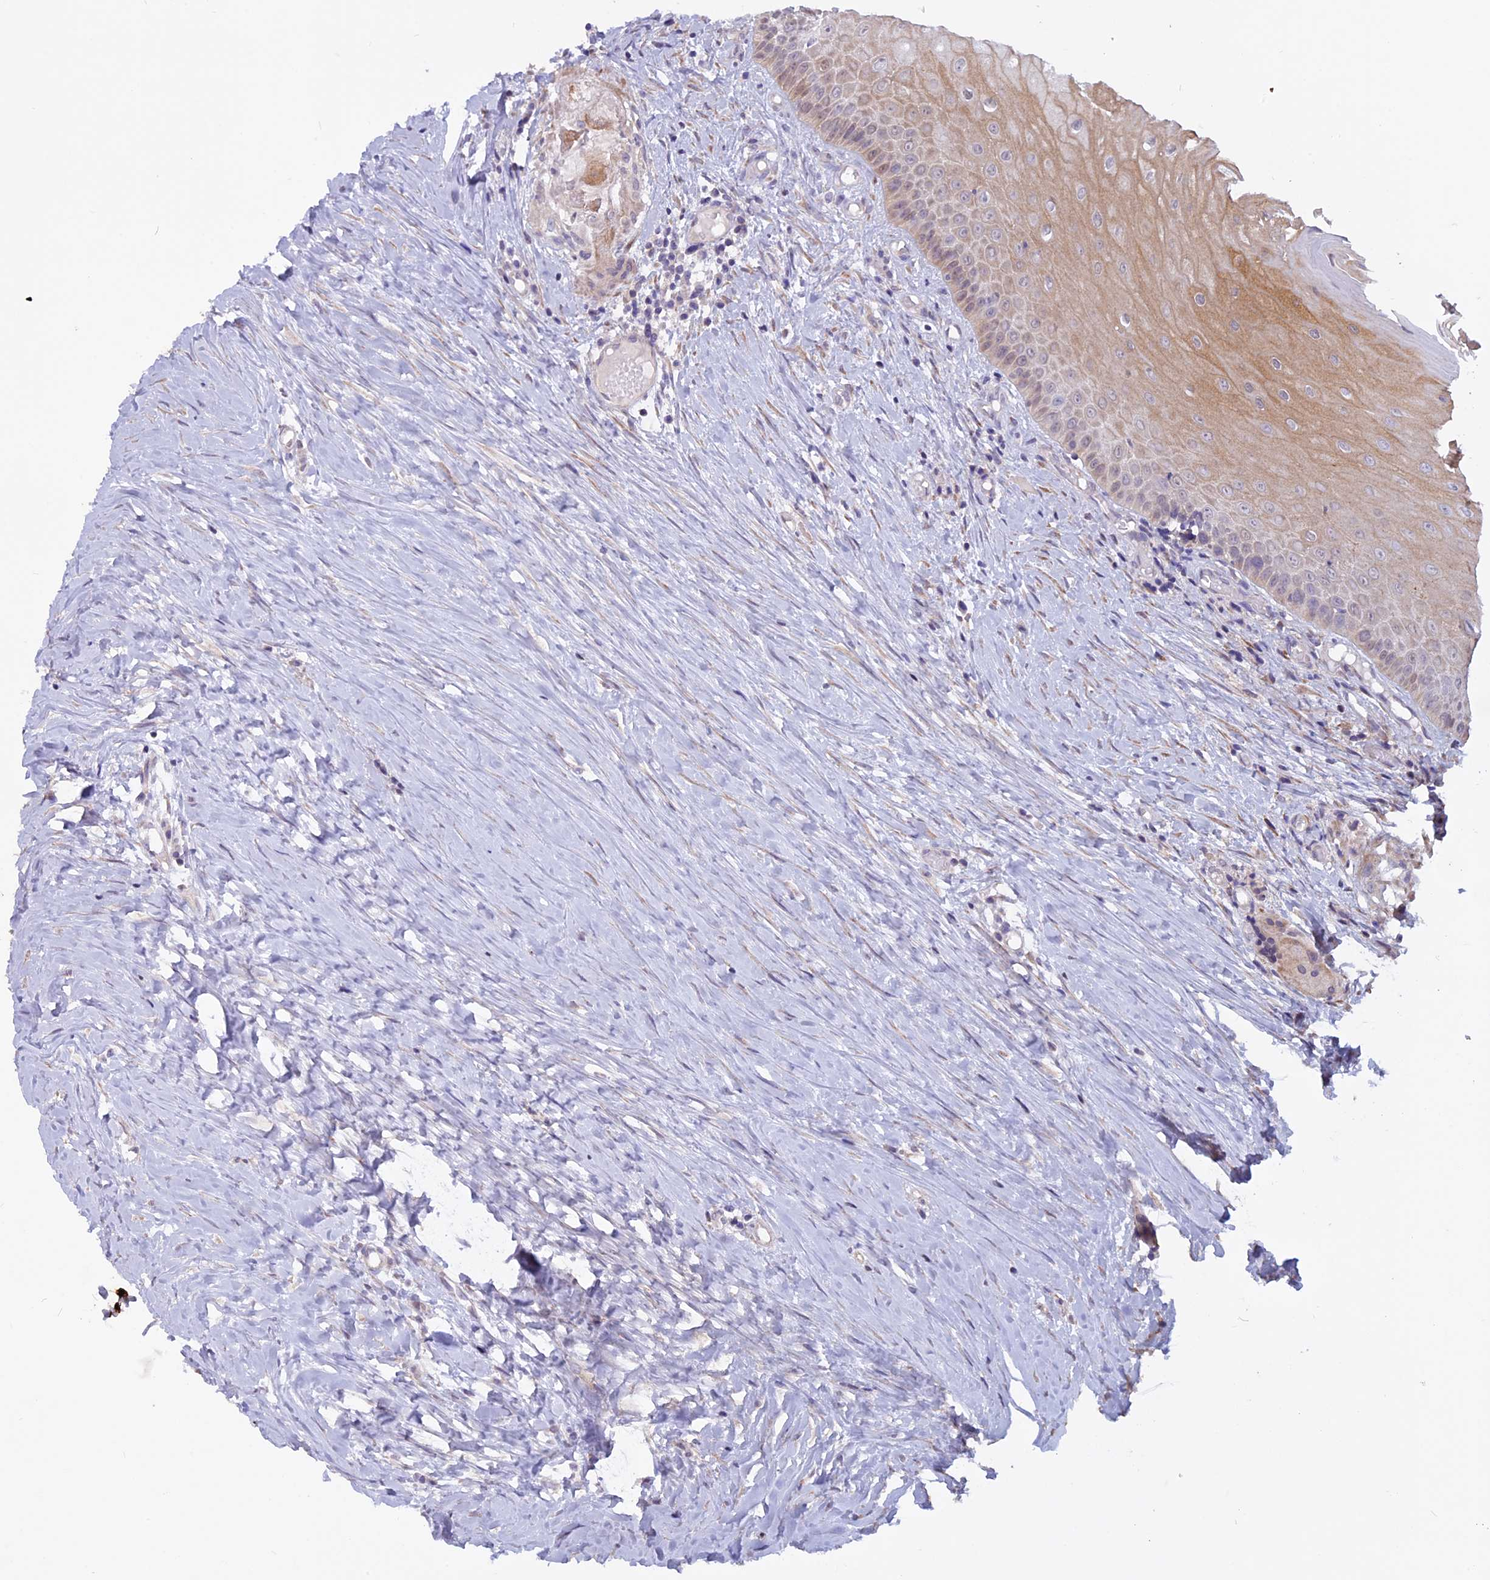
{"staining": {"intensity": "weak", "quantity": "25%-75%", "location": "cytoplasmic/membranous,nuclear"}, "tissue": "oral mucosa", "cell_type": "Squamous epithelial cells", "image_type": "normal", "snomed": [{"axis": "morphology", "description": "Normal tissue, NOS"}, {"axis": "topography", "description": "Skeletal muscle"}, {"axis": "topography", "description": "Oral tissue"}, {"axis": "topography", "description": "Peripheral nerve tissue"}], "caption": "A brown stain highlights weak cytoplasmic/membranous,nuclear staining of a protein in squamous epithelial cells of unremarkable oral mucosa.", "gene": "SPHKAP", "patient": {"sex": "female", "age": 84}}